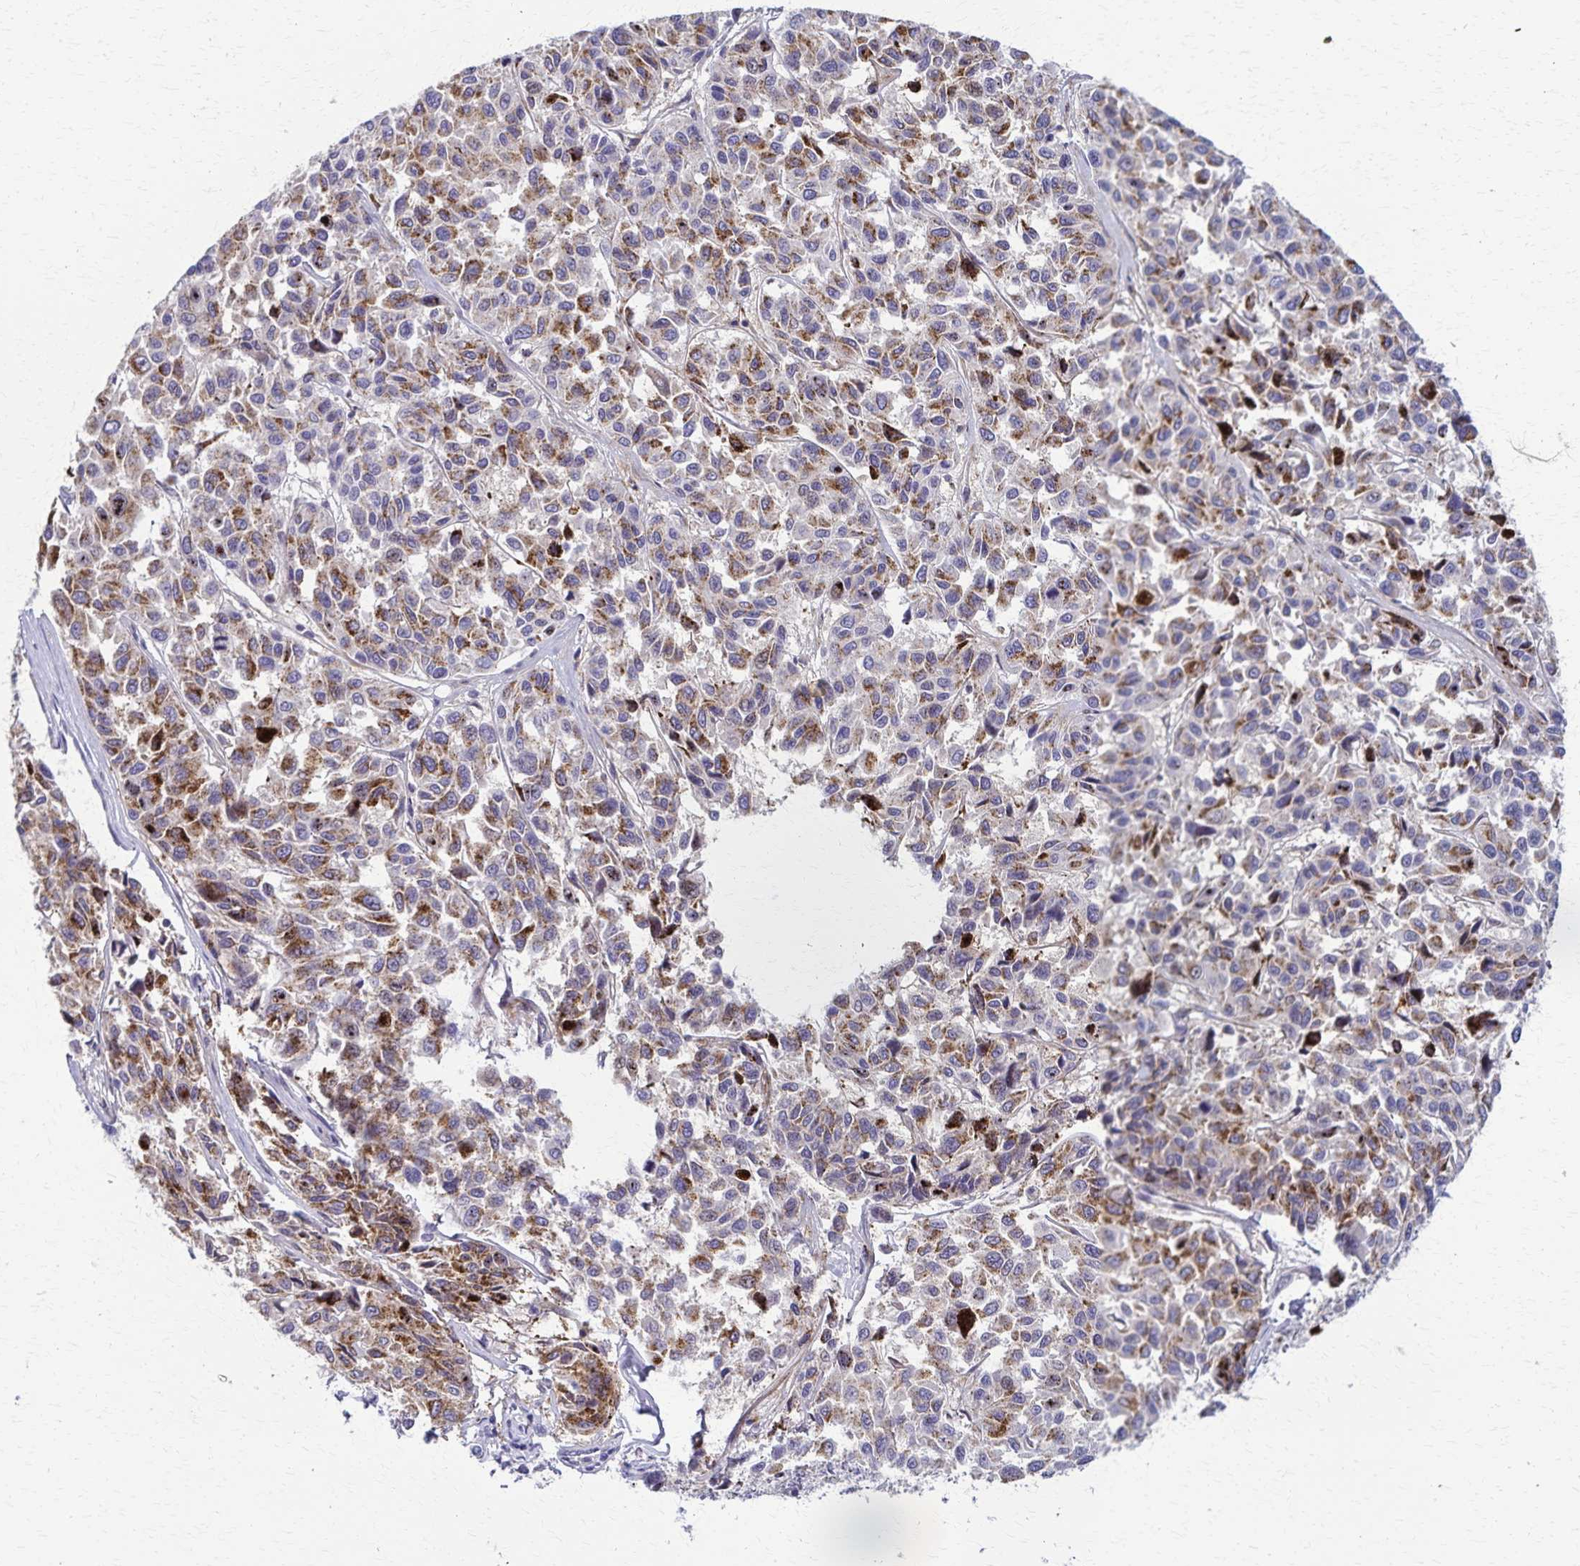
{"staining": {"intensity": "moderate", "quantity": ">75%", "location": "cytoplasmic/membranous"}, "tissue": "melanoma", "cell_type": "Tumor cells", "image_type": "cancer", "snomed": [{"axis": "morphology", "description": "Malignant melanoma, NOS"}, {"axis": "topography", "description": "Skin"}], "caption": "This micrograph shows immunohistochemistry (IHC) staining of melanoma, with medium moderate cytoplasmic/membranous staining in about >75% of tumor cells.", "gene": "TMEM60", "patient": {"sex": "female", "age": 66}}